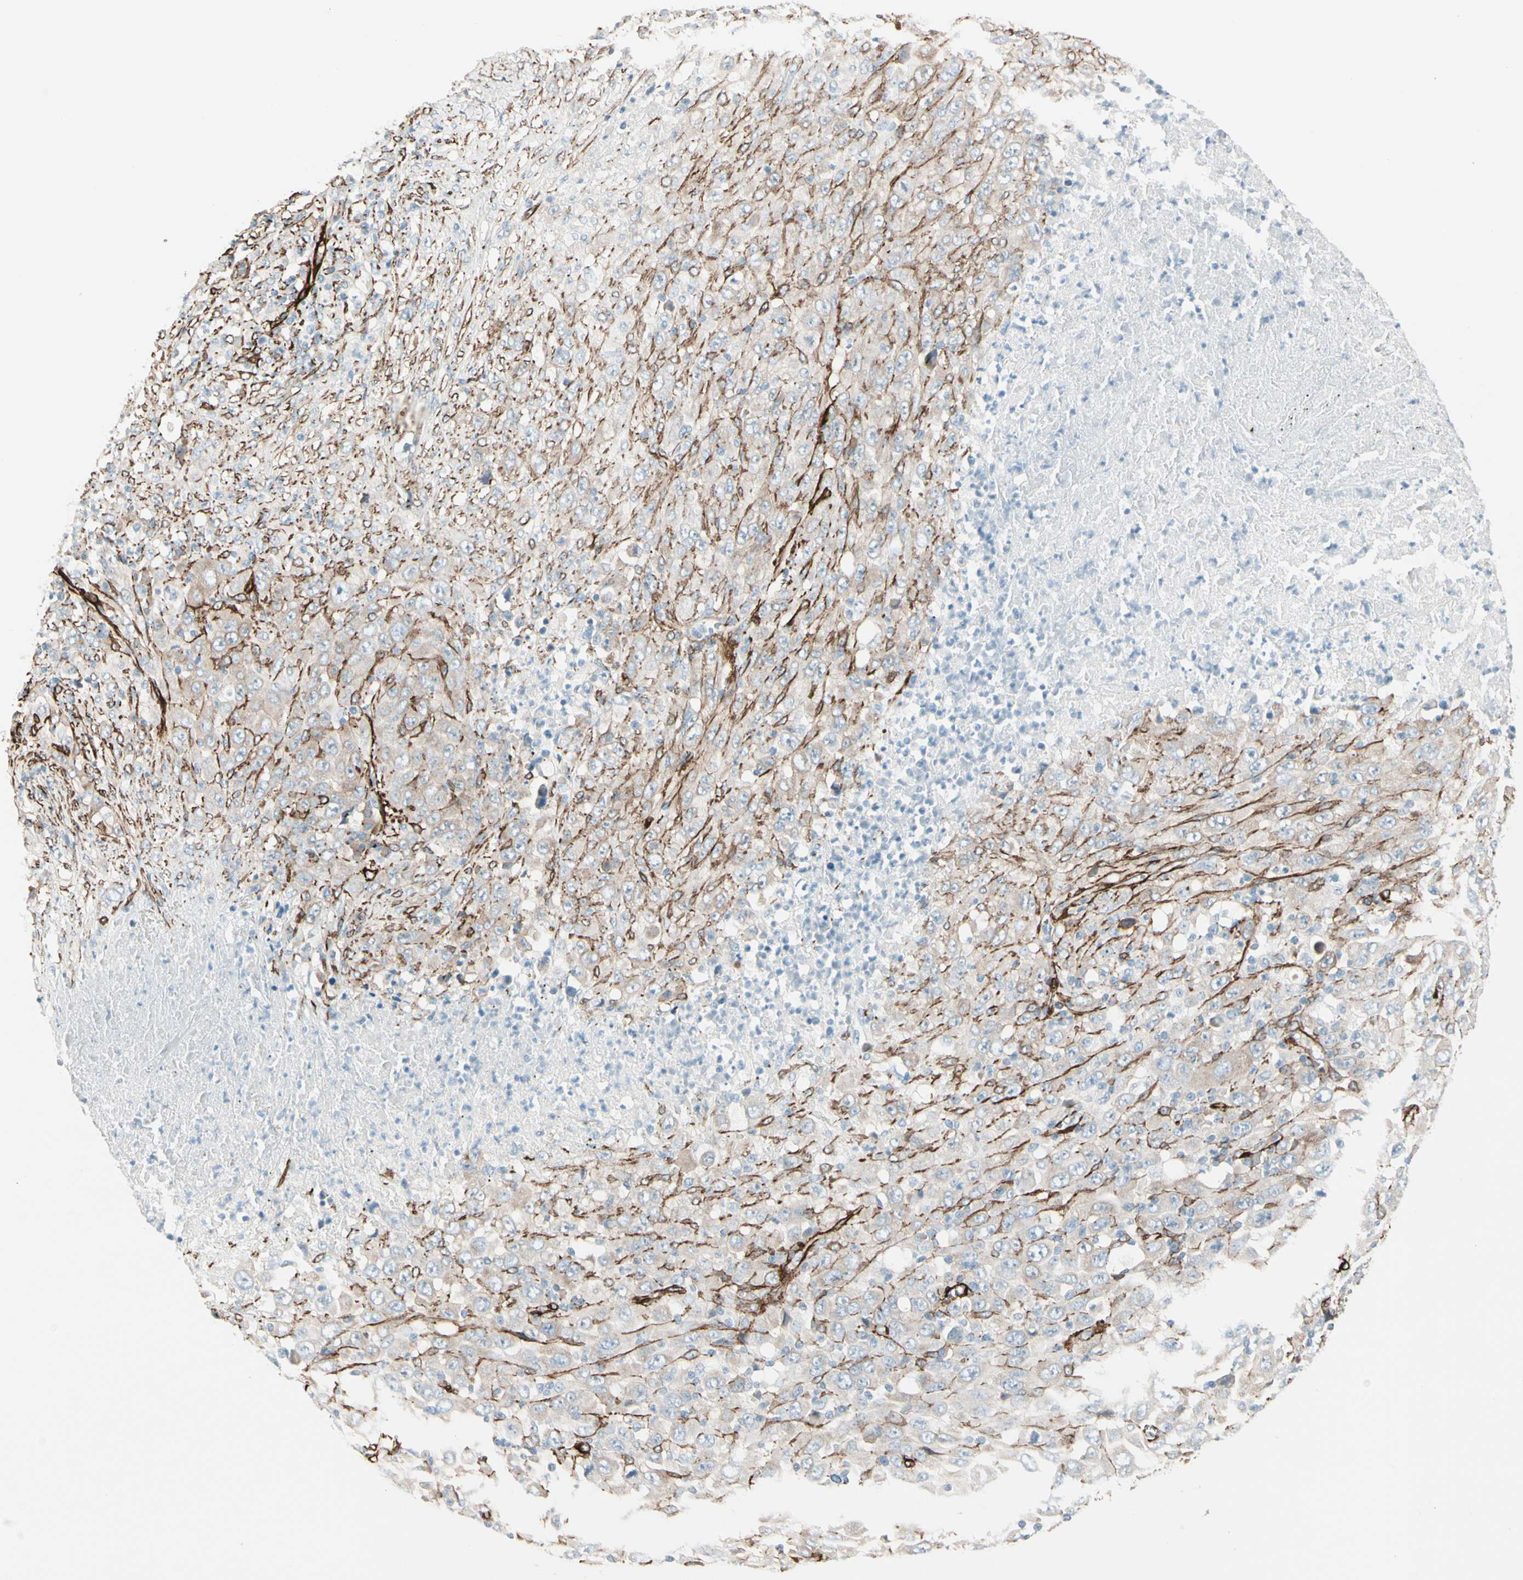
{"staining": {"intensity": "negative", "quantity": "none", "location": "none"}, "tissue": "melanoma", "cell_type": "Tumor cells", "image_type": "cancer", "snomed": [{"axis": "morphology", "description": "Malignant melanoma, Metastatic site"}, {"axis": "topography", "description": "Skin"}], "caption": "Human melanoma stained for a protein using immunohistochemistry shows no expression in tumor cells.", "gene": "CALD1", "patient": {"sex": "female", "age": 56}}